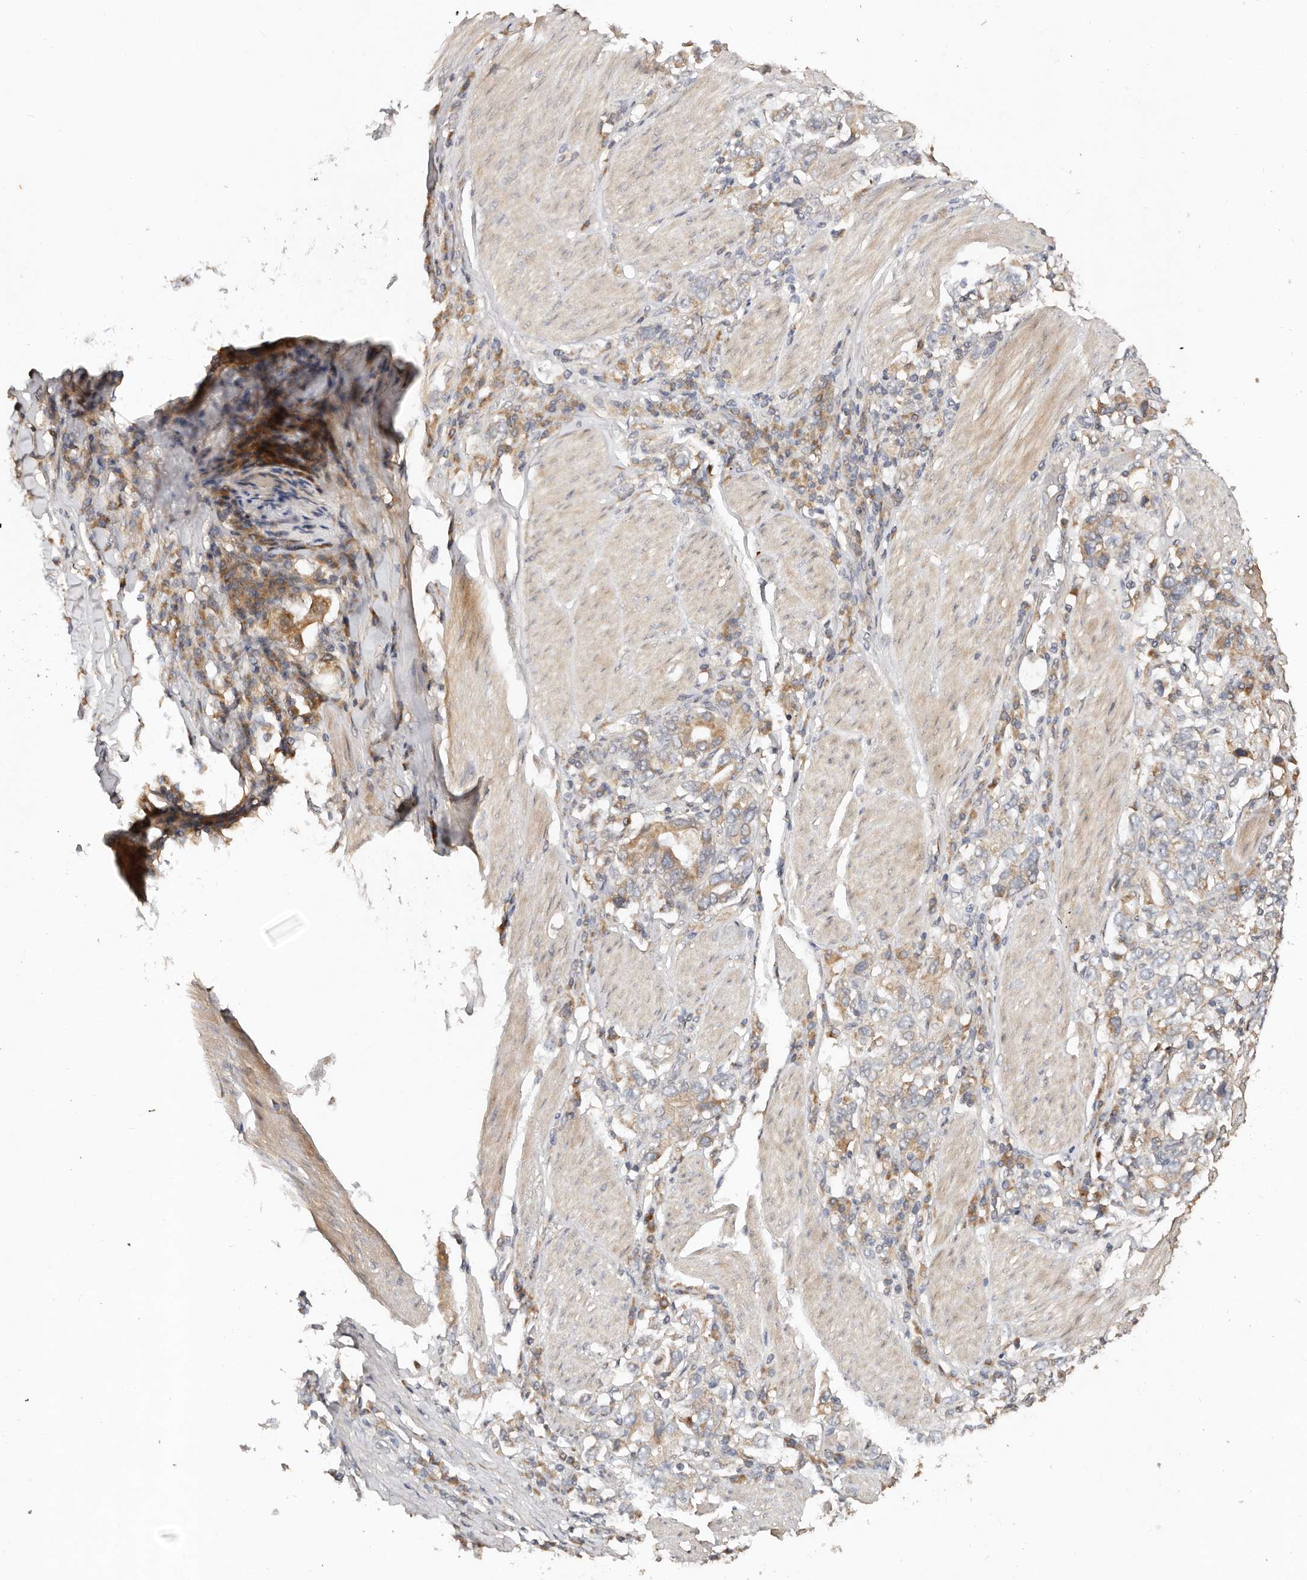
{"staining": {"intensity": "moderate", "quantity": "25%-75%", "location": "cytoplasmic/membranous"}, "tissue": "stomach cancer", "cell_type": "Tumor cells", "image_type": "cancer", "snomed": [{"axis": "morphology", "description": "Adenocarcinoma, NOS"}, {"axis": "topography", "description": "Stomach, upper"}], "caption": "Immunohistochemistry (DAB (3,3'-diaminobenzidine)) staining of stomach adenocarcinoma shows moderate cytoplasmic/membranous protein staining in approximately 25%-75% of tumor cells.", "gene": "DENND11", "patient": {"sex": "male", "age": 62}}